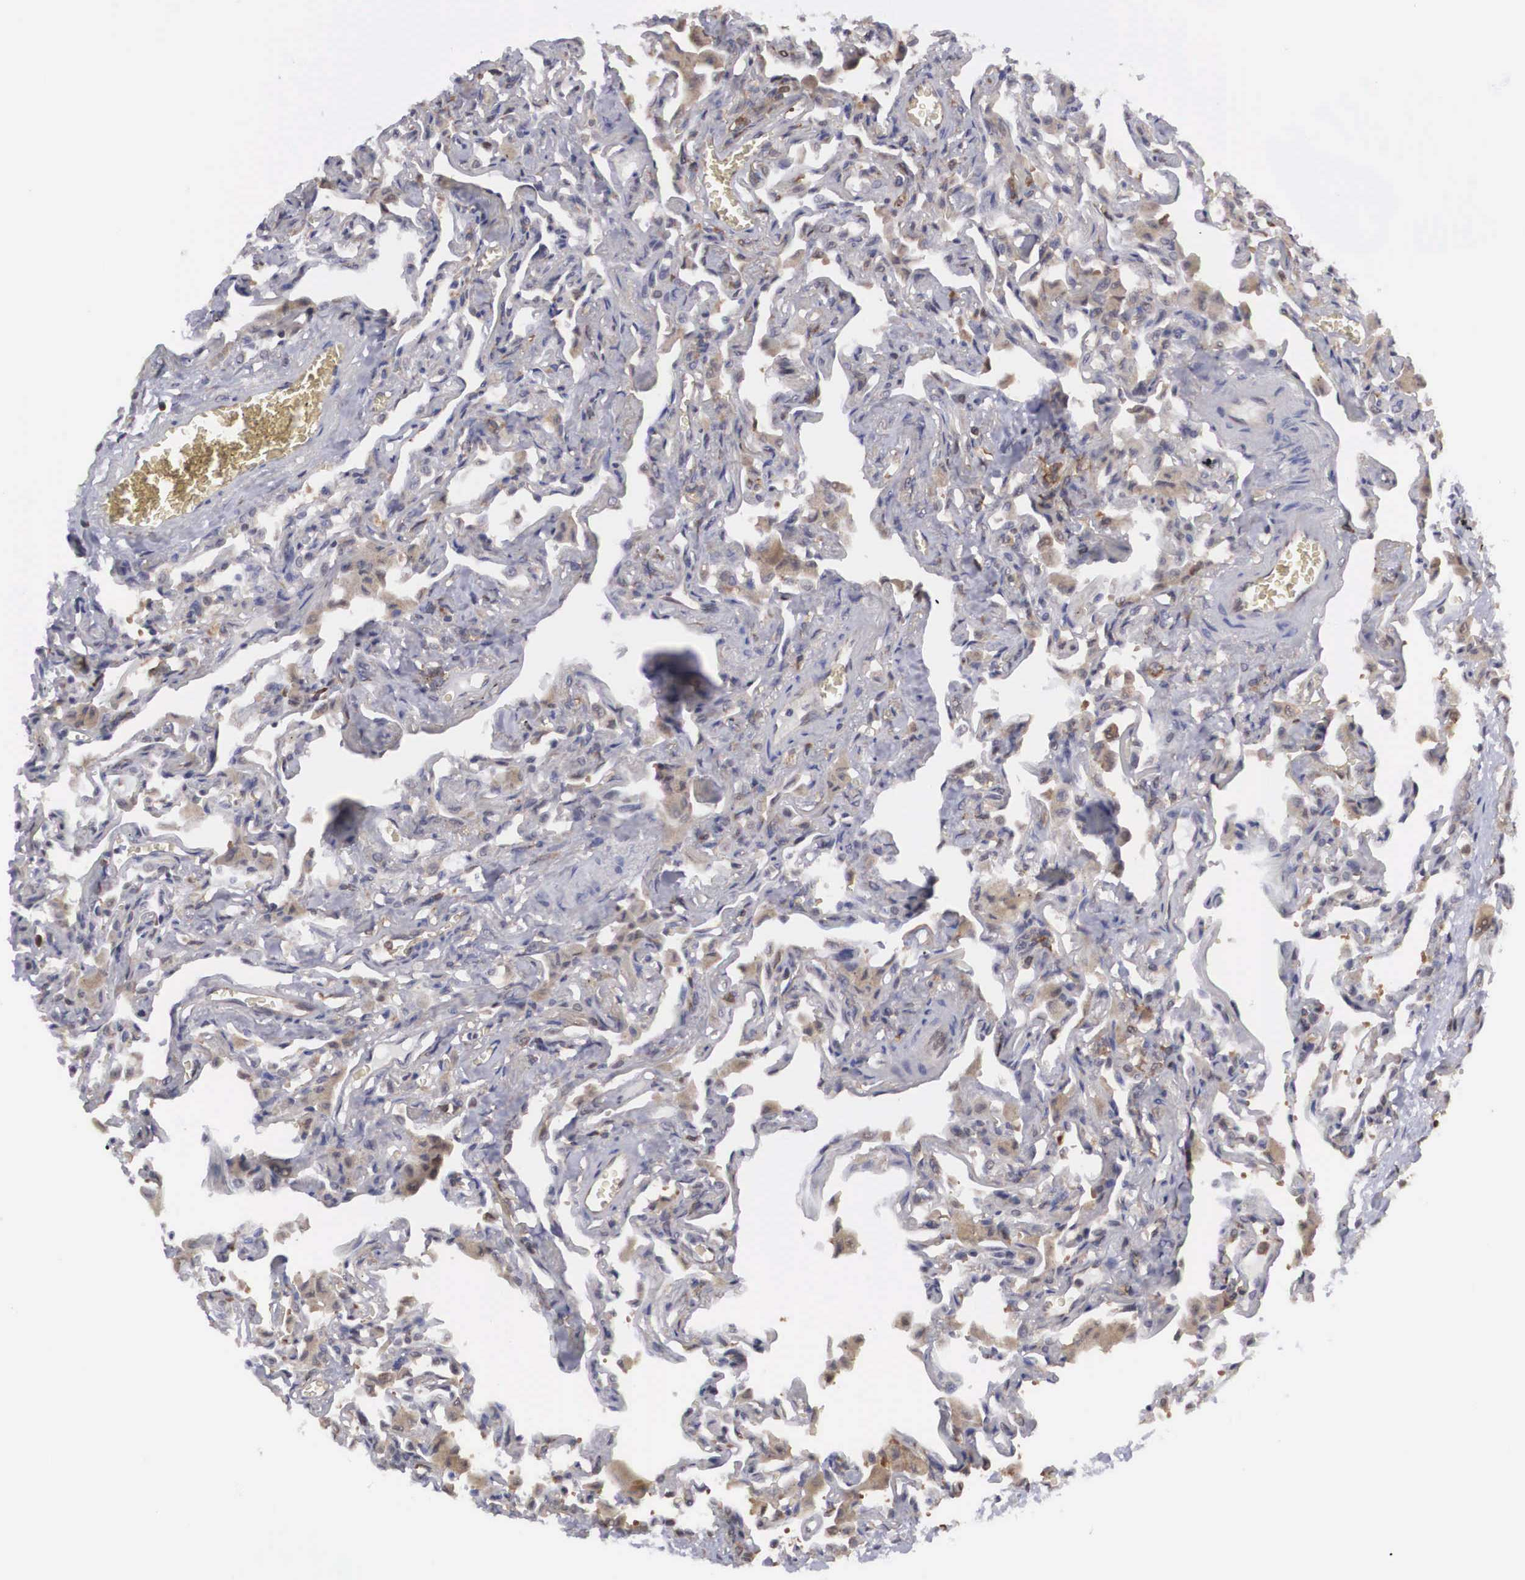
{"staining": {"intensity": "strong", "quantity": "<25%", "location": "nuclear"}, "tissue": "lung", "cell_type": "Alveolar cells", "image_type": "normal", "snomed": [{"axis": "morphology", "description": "Normal tissue, NOS"}, {"axis": "topography", "description": "Lung"}], "caption": "Protein staining of normal lung shows strong nuclear staining in about <25% of alveolar cells.", "gene": "ADSL", "patient": {"sex": "male", "age": 73}}